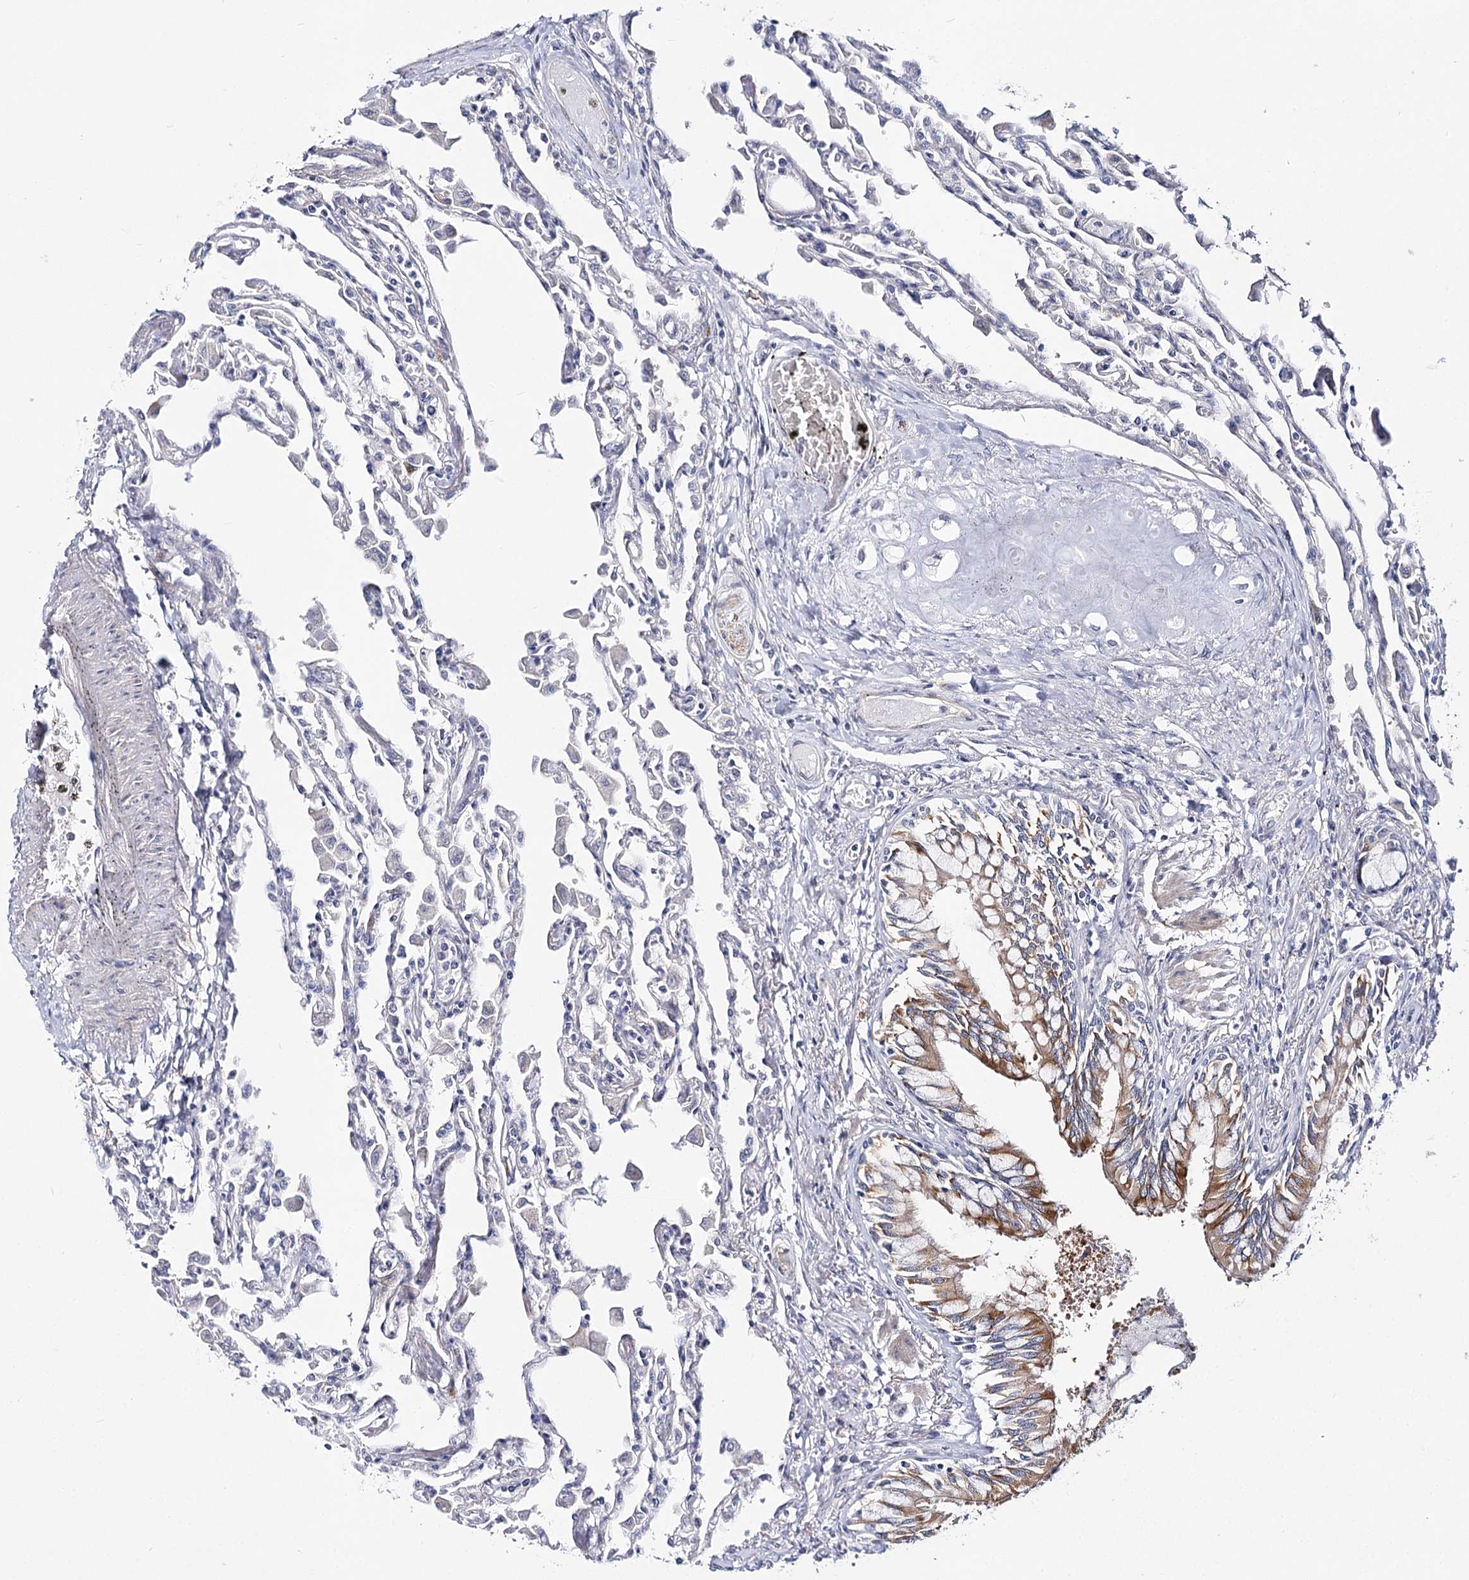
{"staining": {"intensity": "negative", "quantity": "none", "location": "none"}, "tissue": "lung", "cell_type": "Alveolar cells", "image_type": "normal", "snomed": [{"axis": "morphology", "description": "Normal tissue, NOS"}, {"axis": "topography", "description": "Bronchus"}, {"axis": "topography", "description": "Lung"}], "caption": "DAB immunohistochemical staining of normal lung shows no significant expression in alveolar cells. Nuclei are stained in blue.", "gene": "TEX12", "patient": {"sex": "female", "age": 49}}